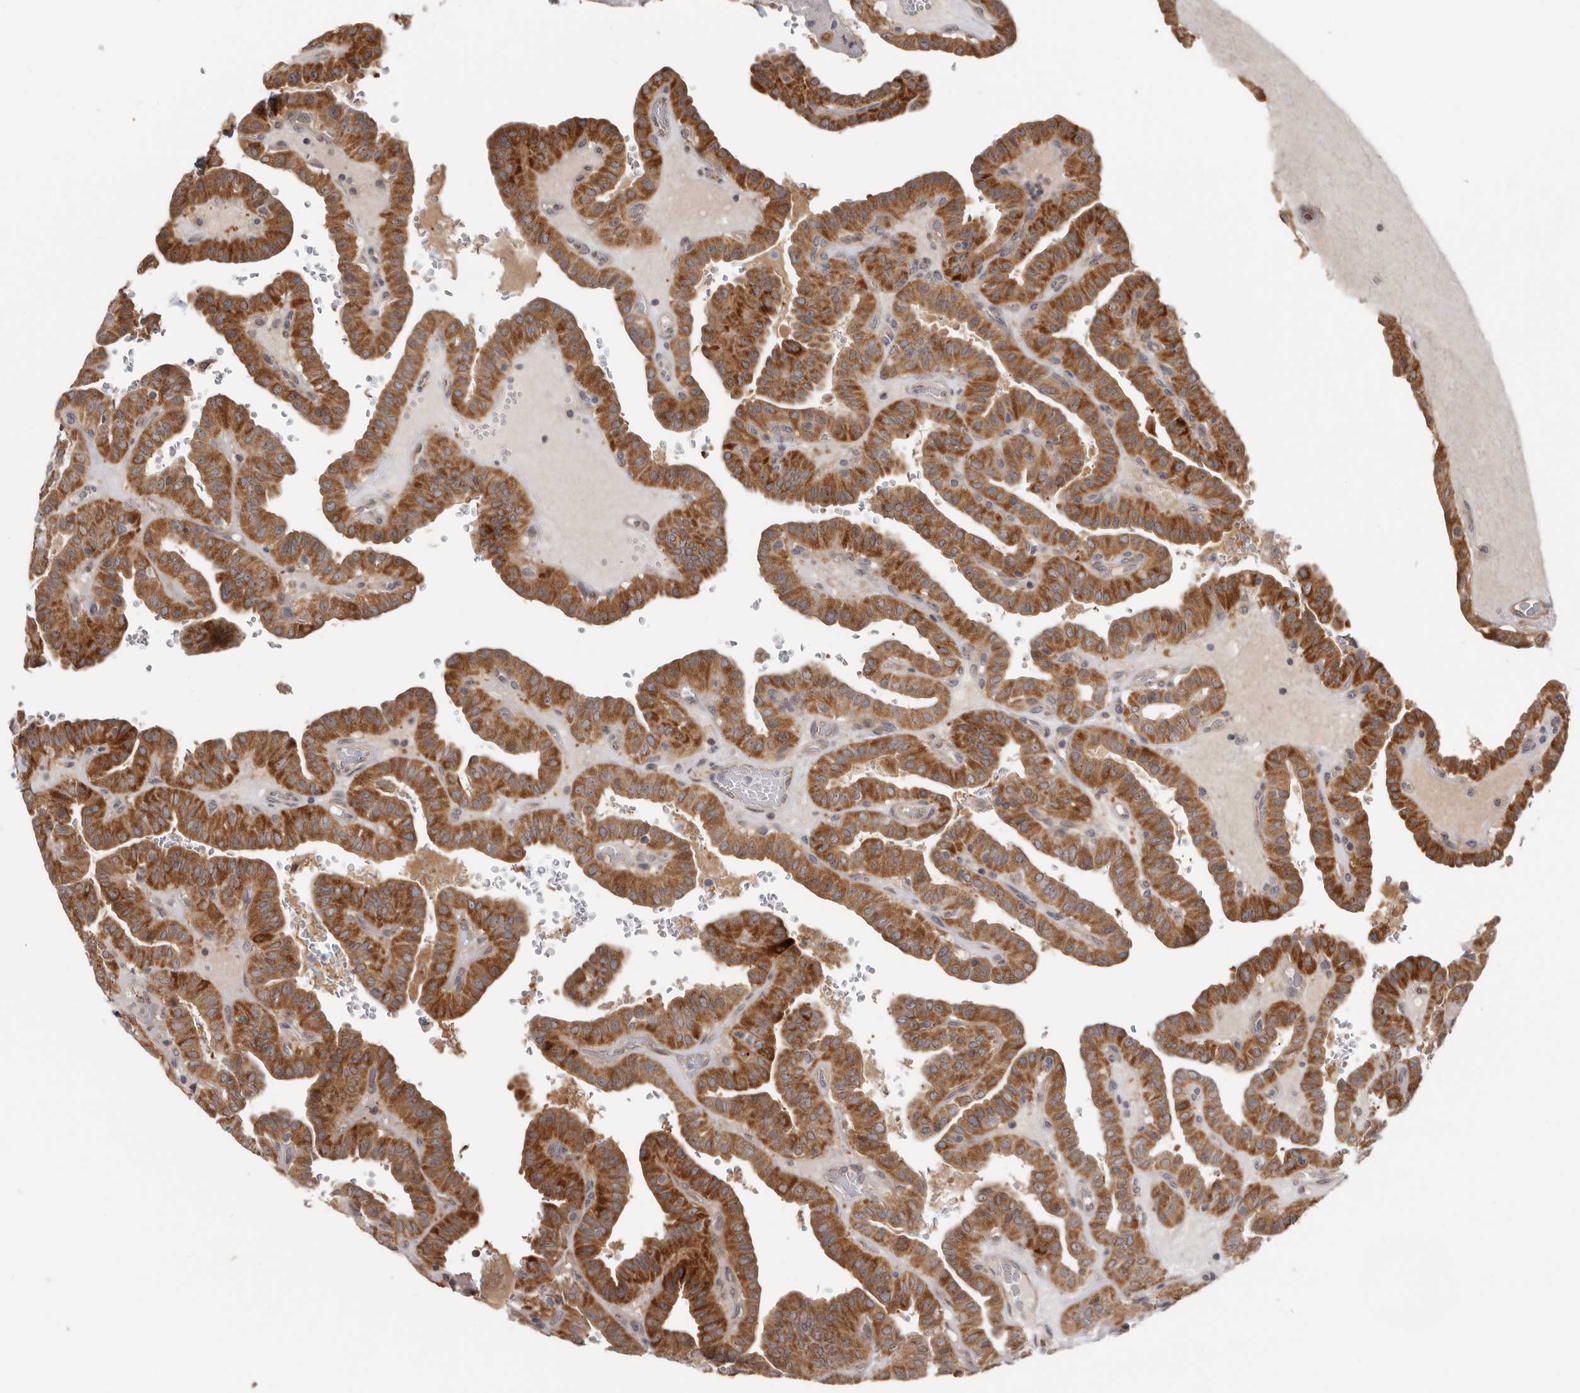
{"staining": {"intensity": "moderate", "quantity": ">75%", "location": "cytoplasmic/membranous"}, "tissue": "thyroid cancer", "cell_type": "Tumor cells", "image_type": "cancer", "snomed": [{"axis": "morphology", "description": "Papillary adenocarcinoma, NOS"}, {"axis": "topography", "description": "Thyroid gland"}], "caption": "Protein analysis of thyroid cancer (papillary adenocarcinoma) tissue shows moderate cytoplasmic/membranous expression in about >75% of tumor cells. Immunohistochemistry (ihc) stains the protein in brown and the nuclei are stained blue.", "gene": "BAD", "patient": {"sex": "male", "age": 77}}